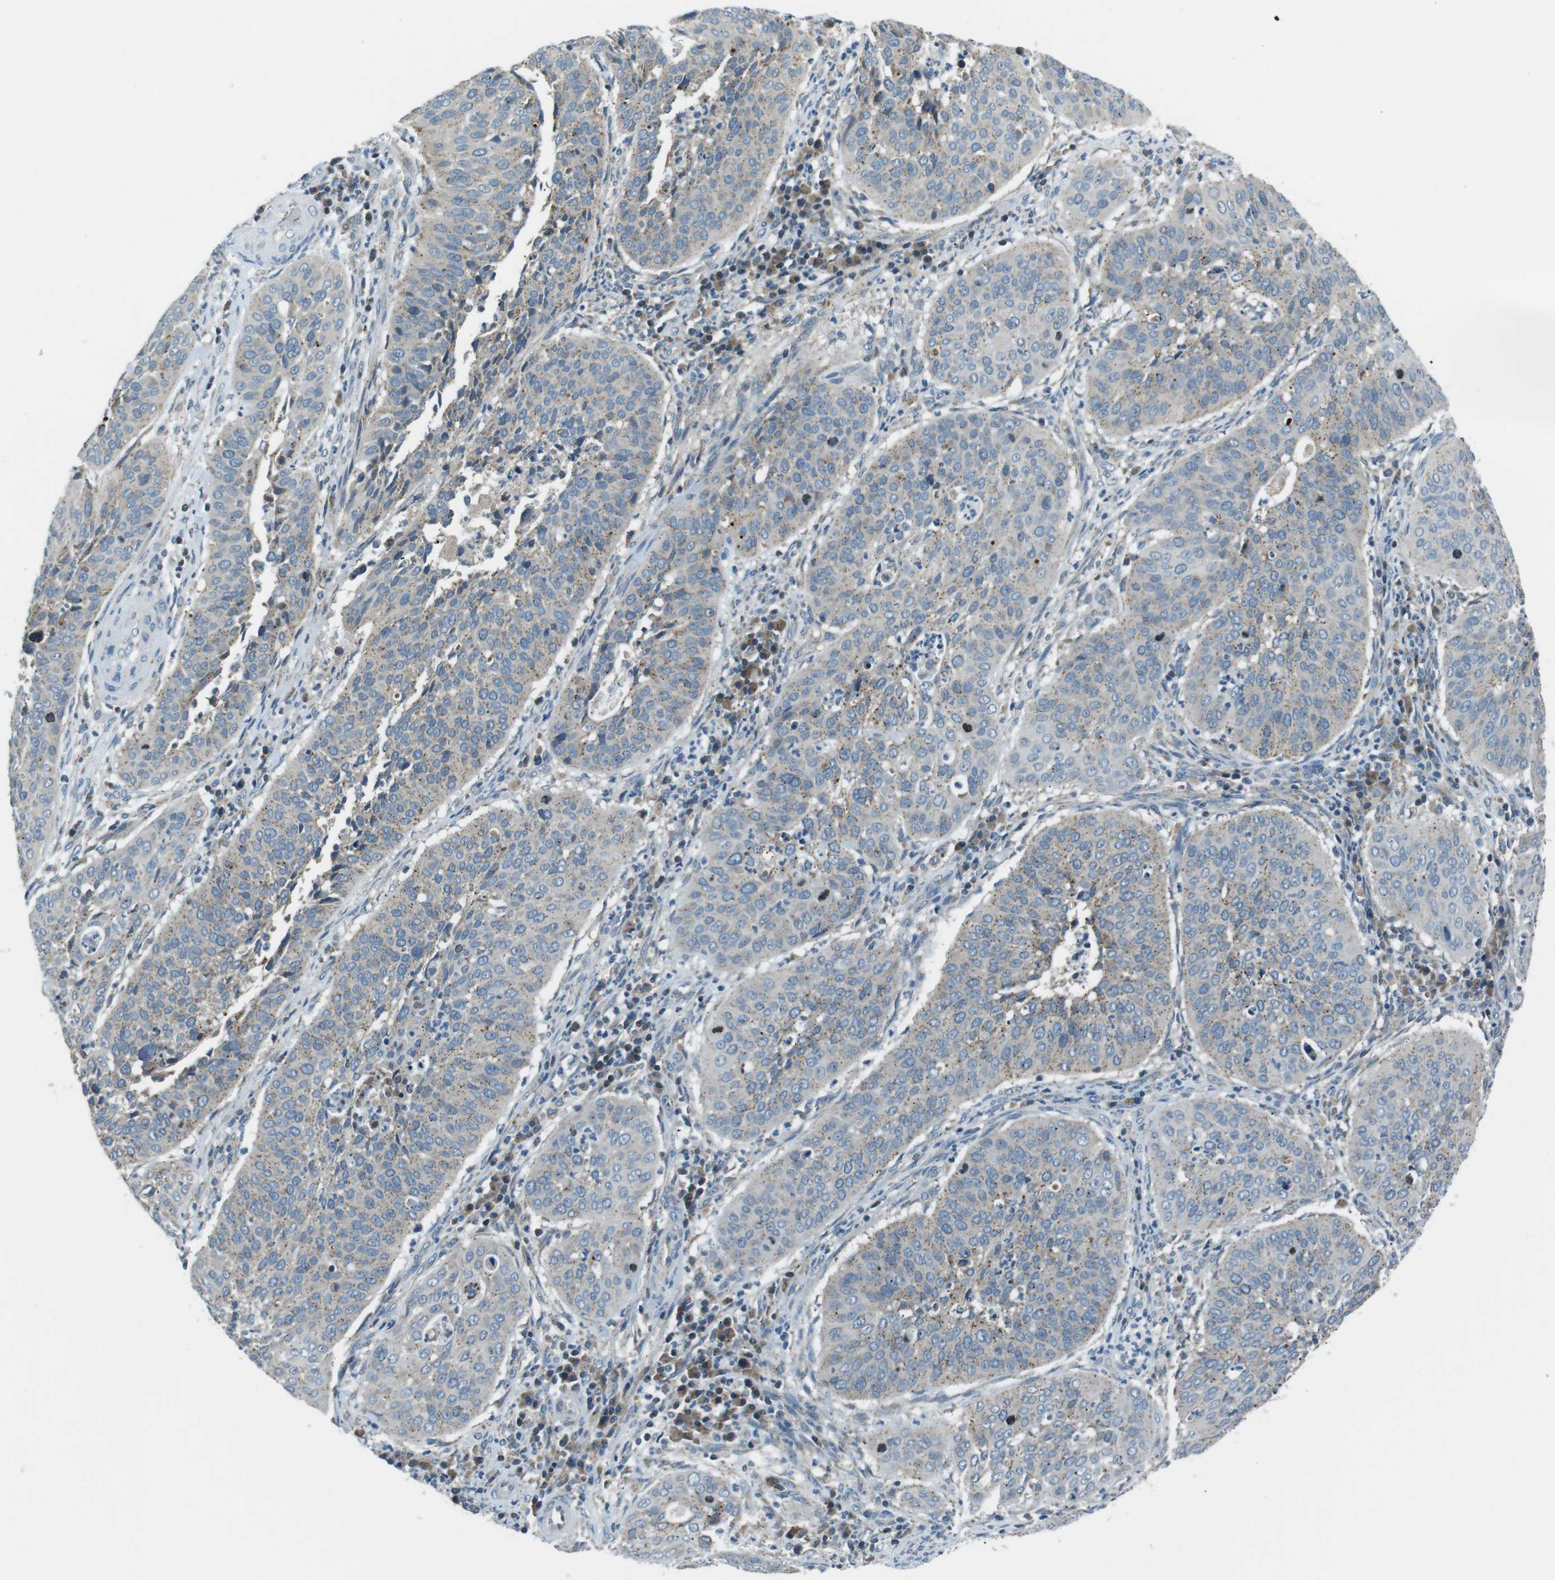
{"staining": {"intensity": "weak", "quantity": ">75%", "location": "cytoplasmic/membranous"}, "tissue": "cervical cancer", "cell_type": "Tumor cells", "image_type": "cancer", "snomed": [{"axis": "morphology", "description": "Normal tissue, NOS"}, {"axis": "morphology", "description": "Squamous cell carcinoma, NOS"}, {"axis": "topography", "description": "Cervix"}], "caption": "Cervical cancer stained for a protein exhibits weak cytoplasmic/membranous positivity in tumor cells.", "gene": "FAM3B", "patient": {"sex": "female", "age": 39}}